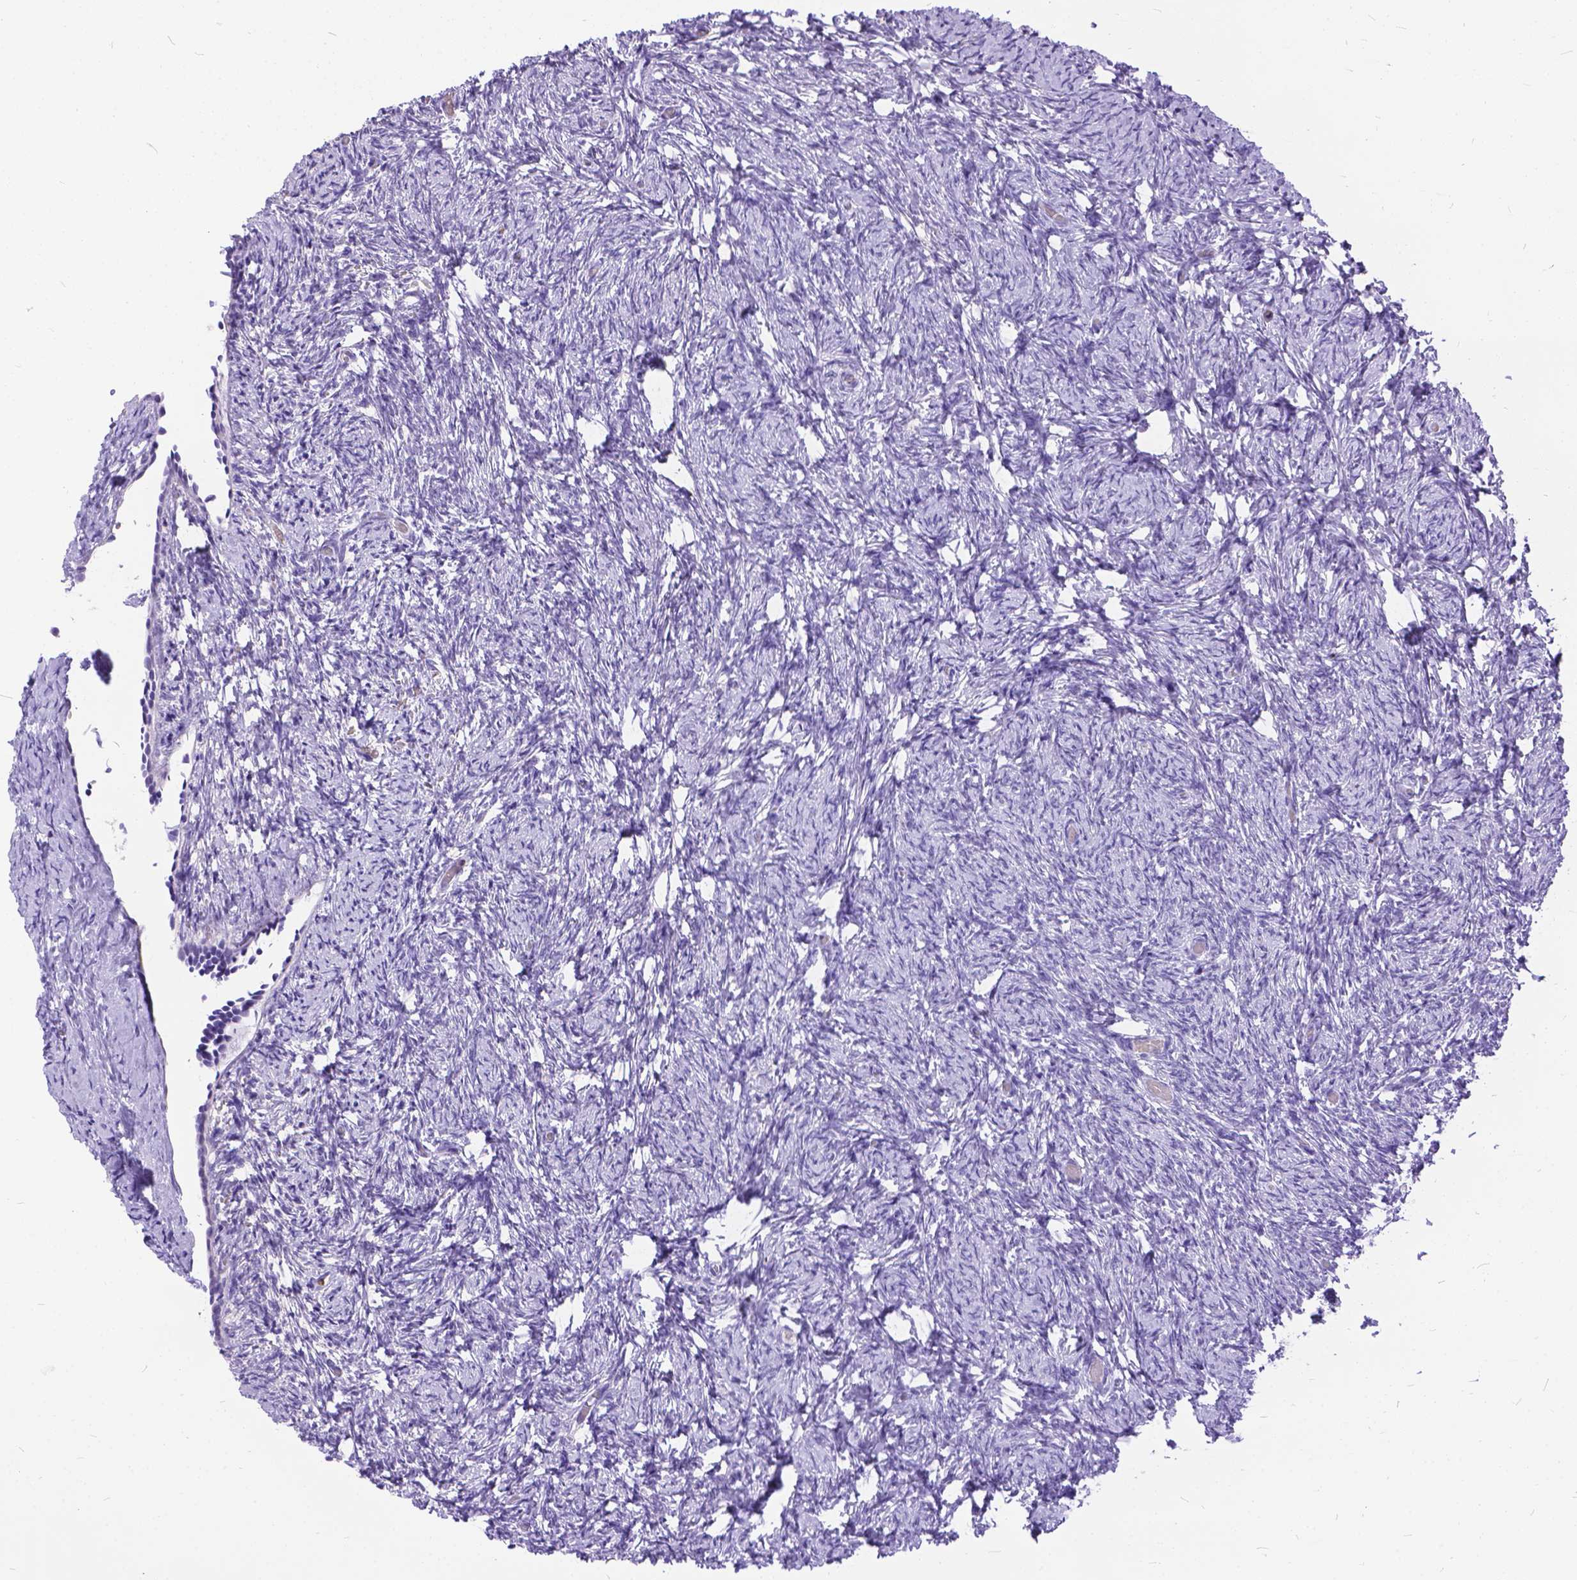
{"staining": {"intensity": "negative", "quantity": "none", "location": "none"}, "tissue": "ovary", "cell_type": "Follicle cells", "image_type": "normal", "snomed": [{"axis": "morphology", "description": "Normal tissue, NOS"}, {"axis": "topography", "description": "Ovary"}], "caption": "Ovary stained for a protein using immunohistochemistry demonstrates no expression follicle cells.", "gene": "TMEM169", "patient": {"sex": "female", "age": 39}}